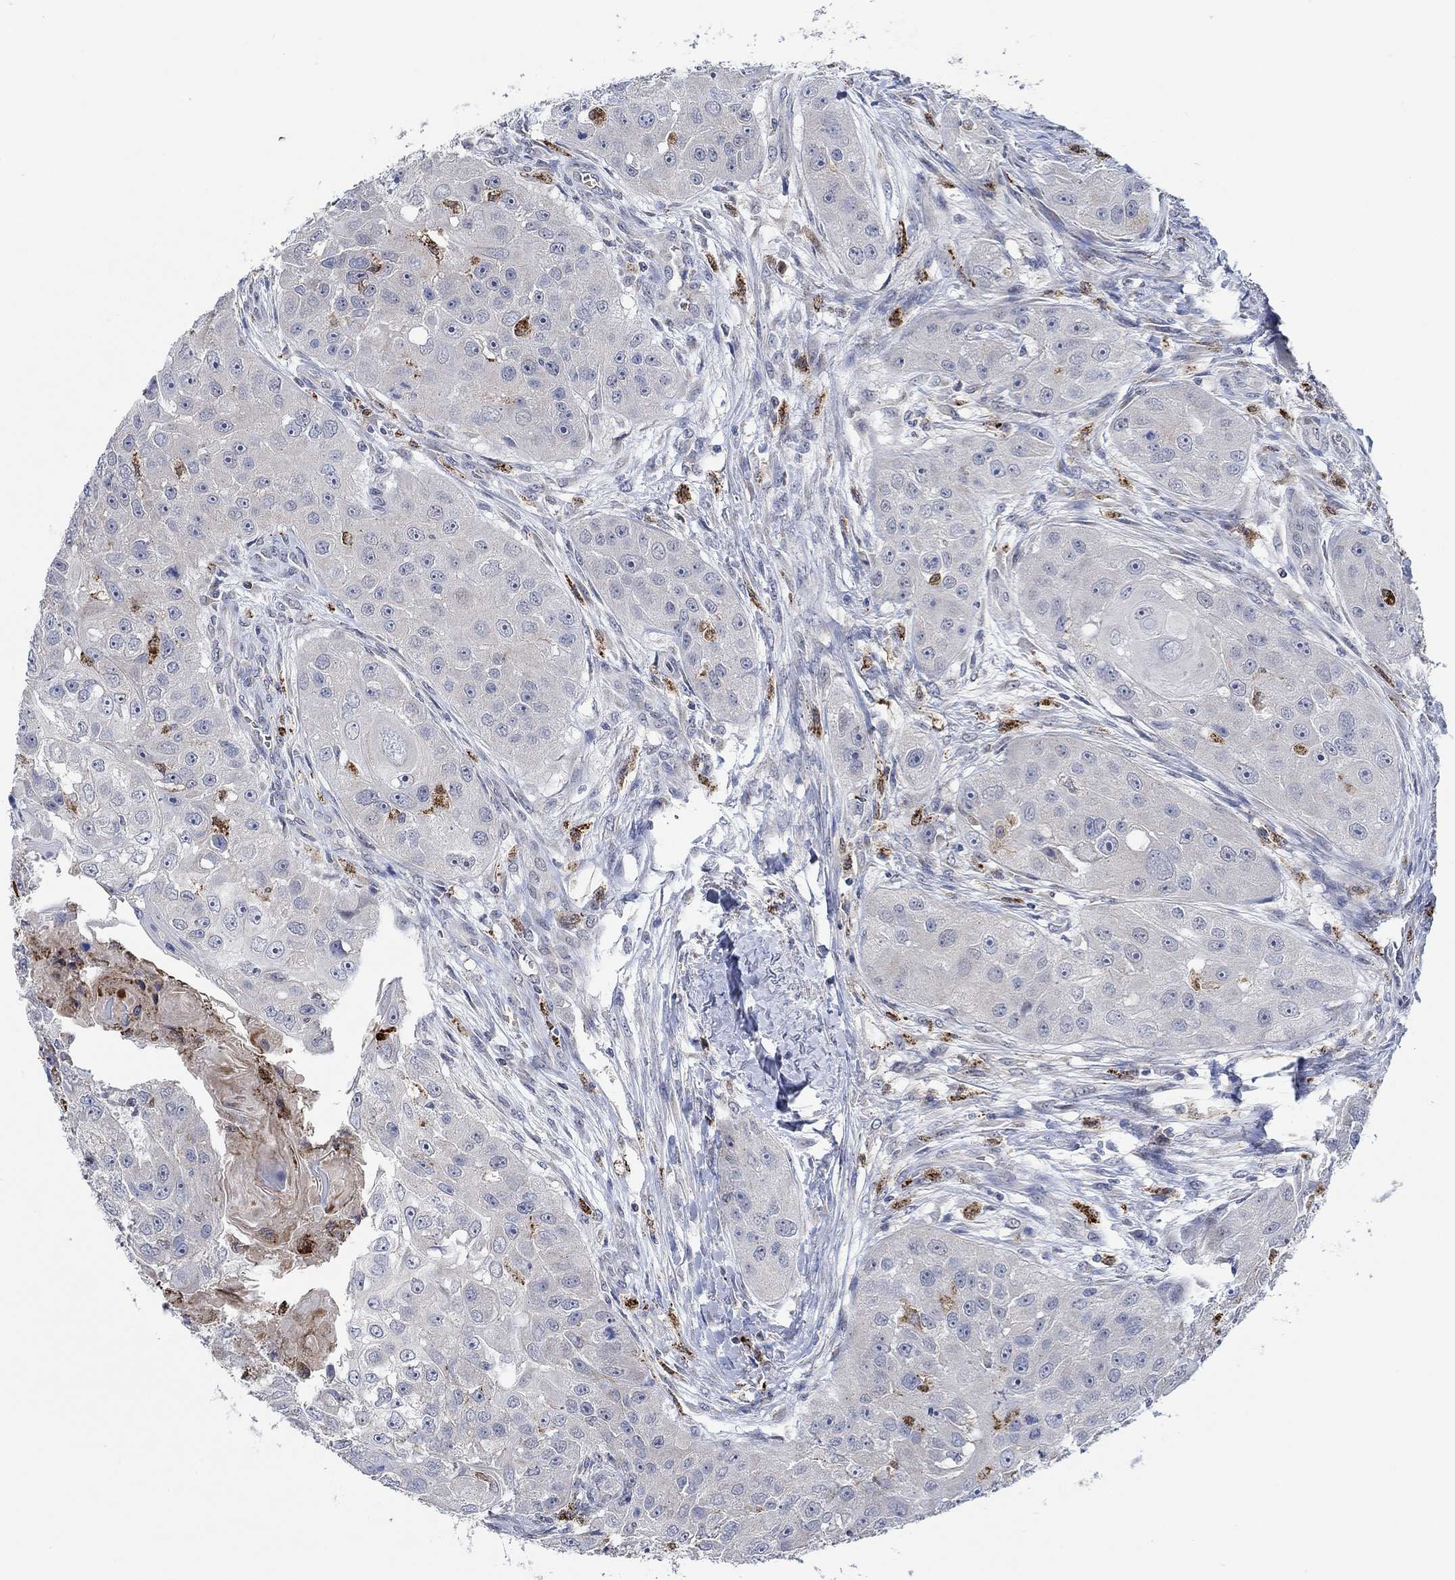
{"staining": {"intensity": "negative", "quantity": "none", "location": "none"}, "tissue": "head and neck cancer", "cell_type": "Tumor cells", "image_type": "cancer", "snomed": [{"axis": "morphology", "description": "Normal tissue, NOS"}, {"axis": "morphology", "description": "Squamous cell carcinoma, NOS"}, {"axis": "topography", "description": "Skeletal muscle"}, {"axis": "topography", "description": "Head-Neck"}], "caption": "The immunohistochemistry (IHC) micrograph has no significant expression in tumor cells of squamous cell carcinoma (head and neck) tissue.", "gene": "MPP1", "patient": {"sex": "male", "age": 51}}